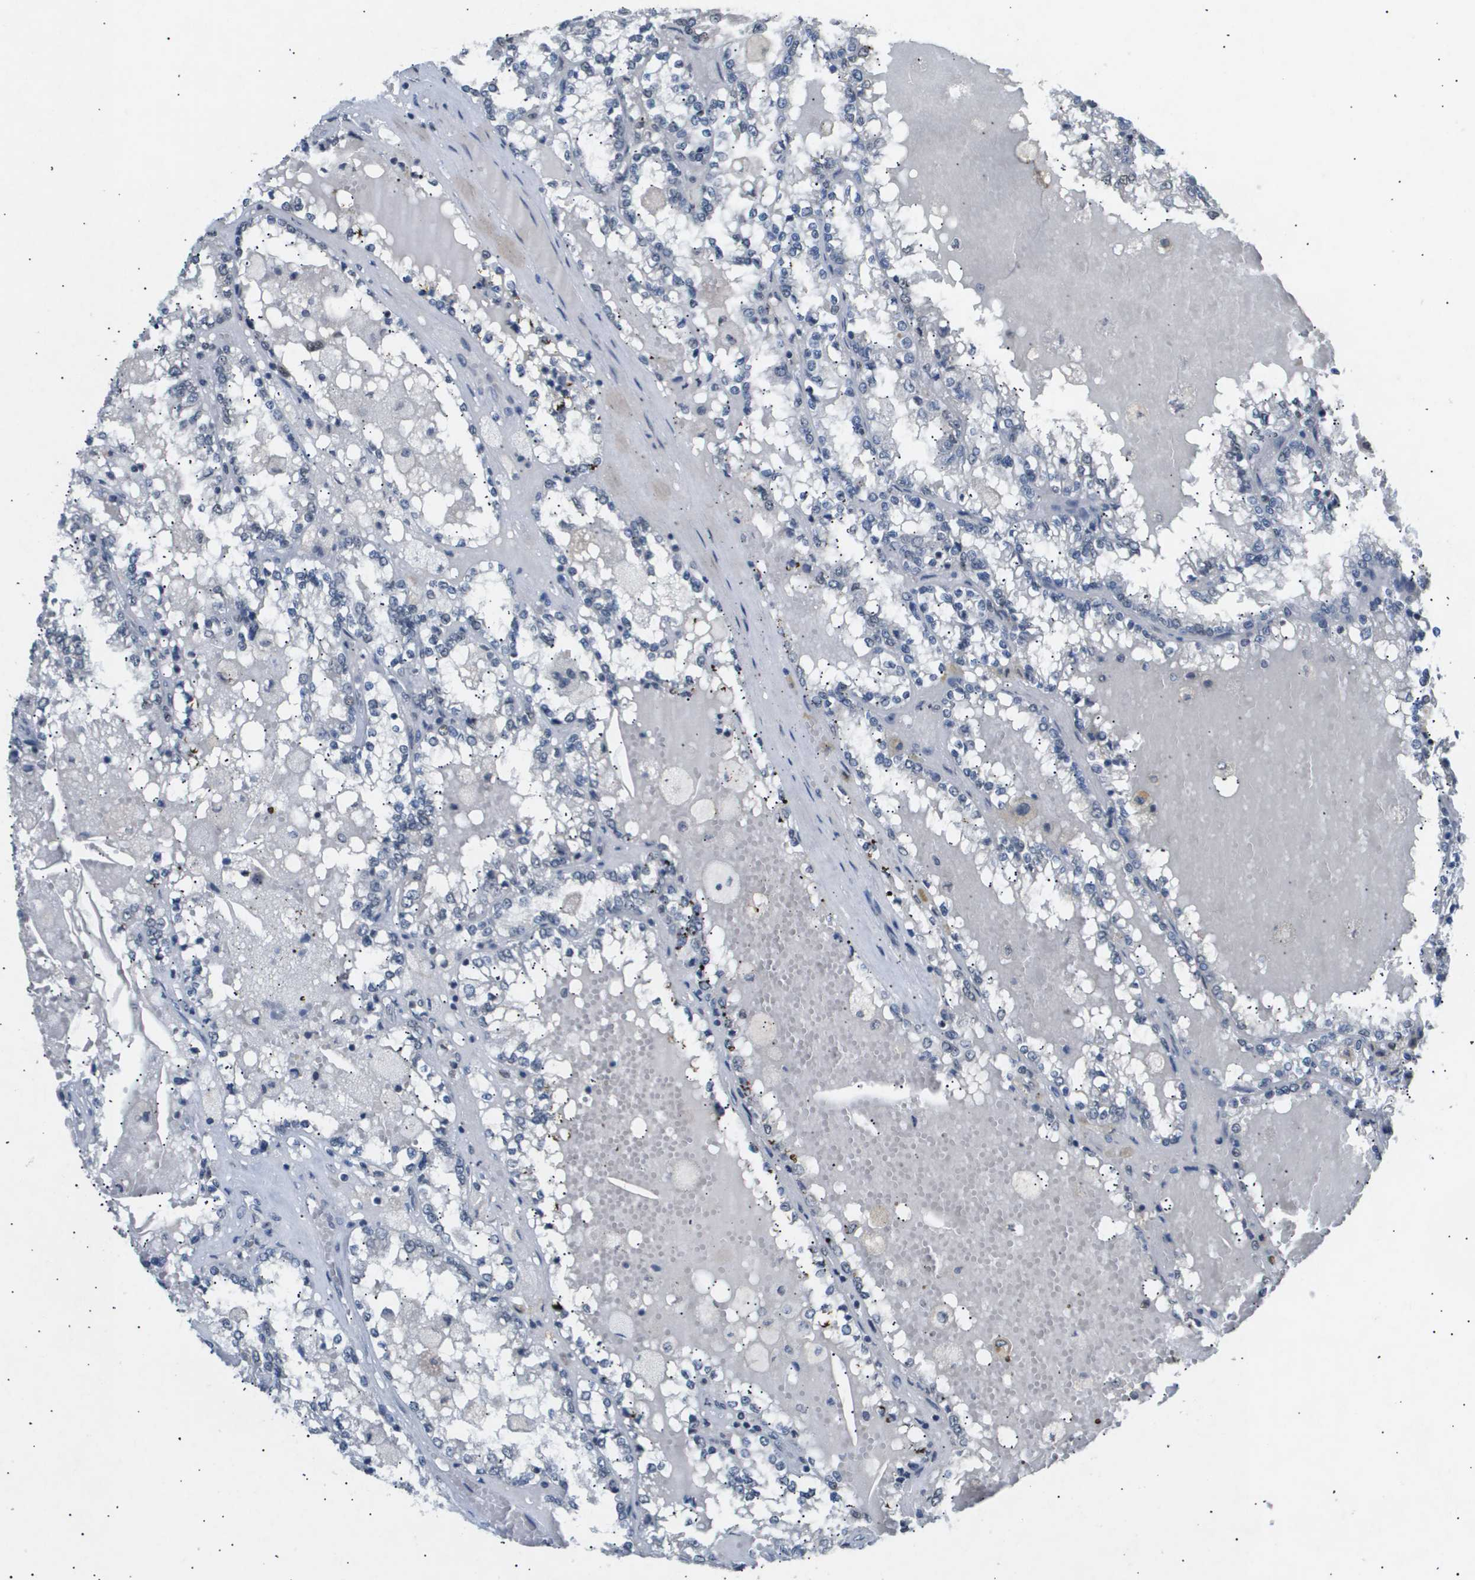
{"staining": {"intensity": "negative", "quantity": "none", "location": "none"}, "tissue": "renal cancer", "cell_type": "Tumor cells", "image_type": "cancer", "snomed": [{"axis": "morphology", "description": "Adenocarcinoma, NOS"}, {"axis": "topography", "description": "Kidney"}], "caption": "Immunohistochemistry of adenocarcinoma (renal) shows no positivity in tumor cells.", "gene": "ANAPC2", "patient": {"sex": "female", "age": 56}}